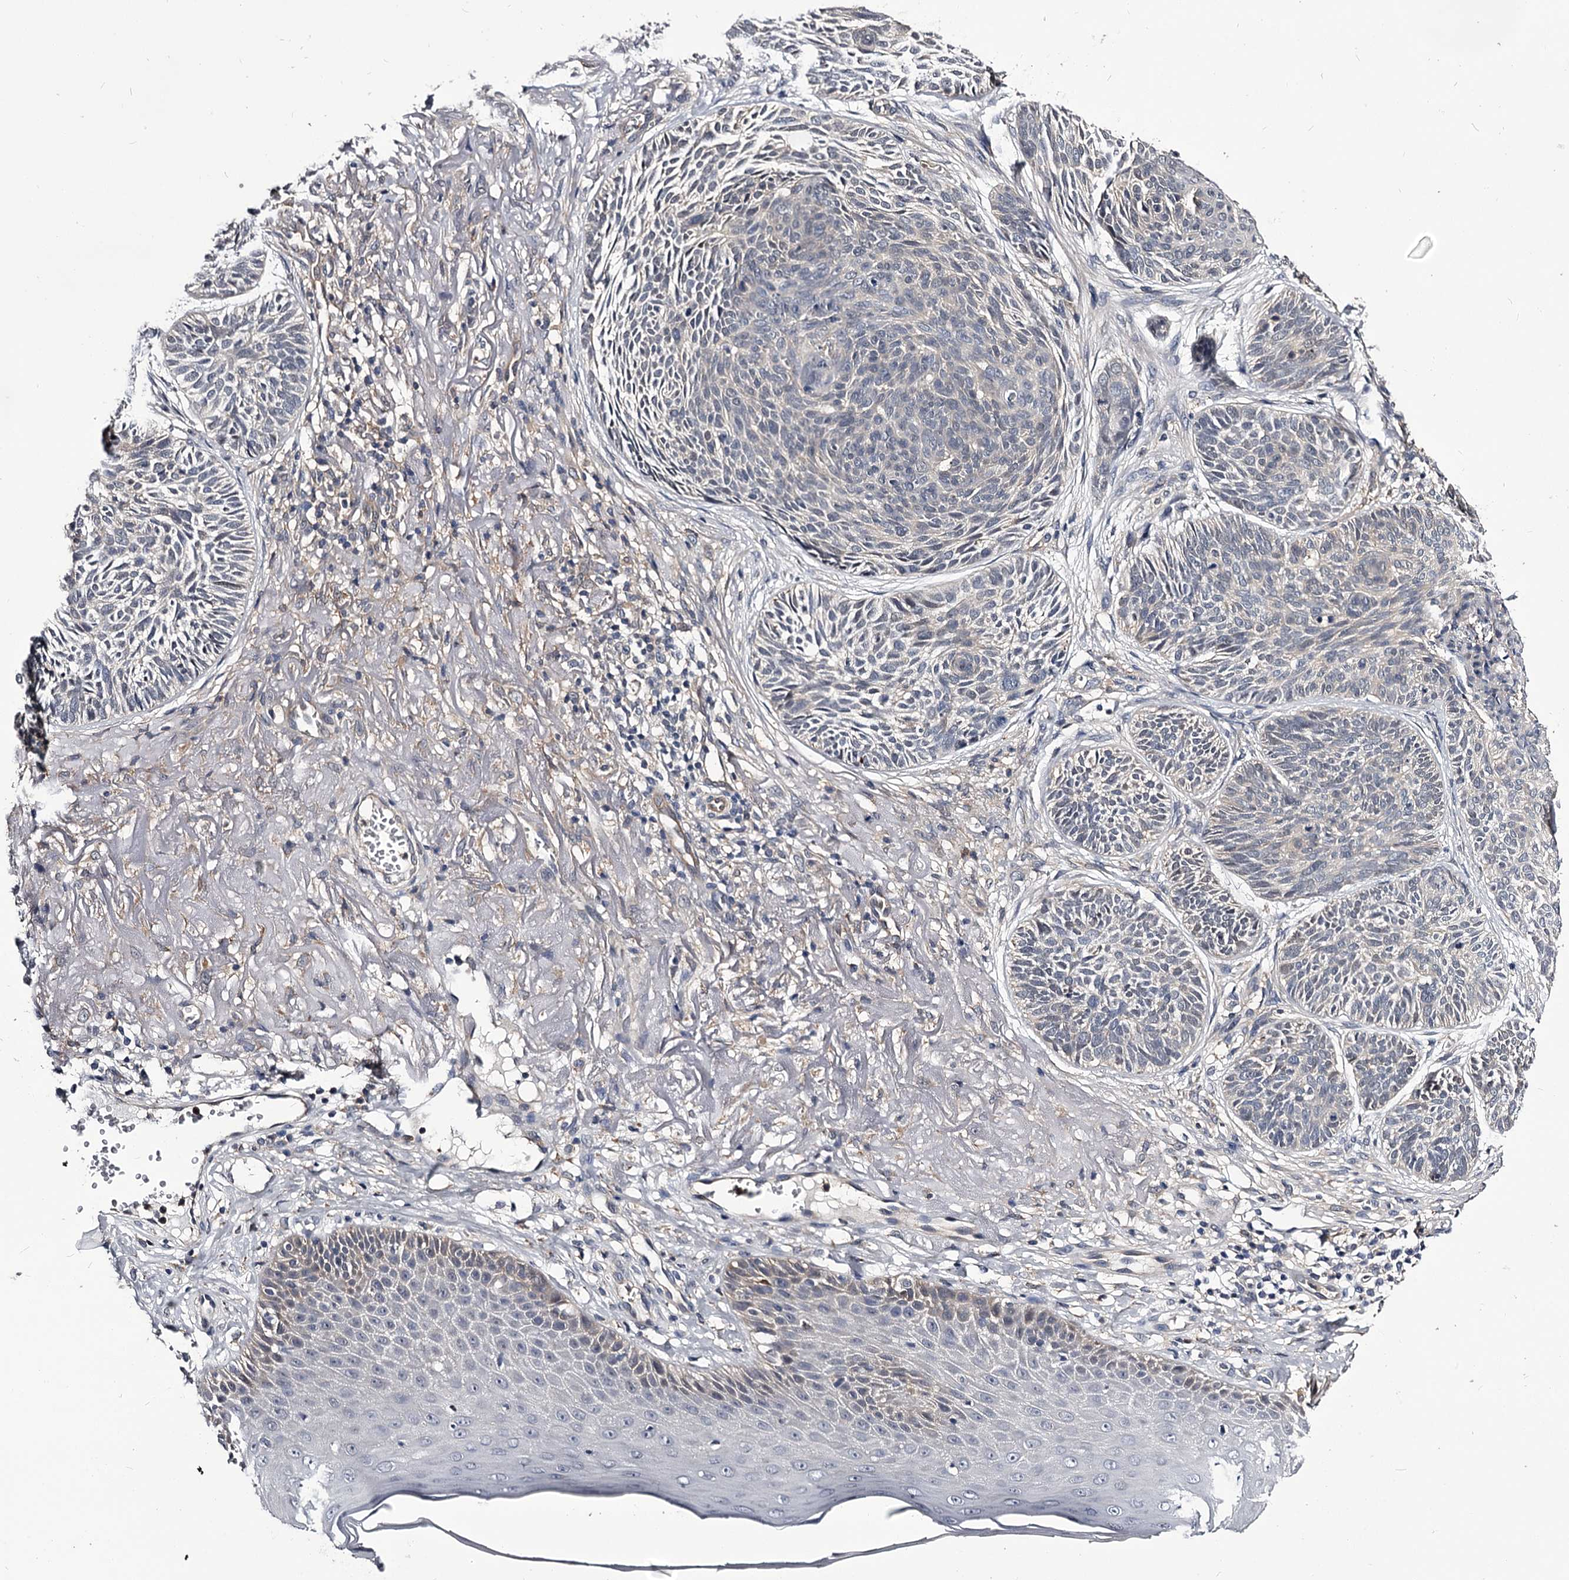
{"staining": {"intensity": "negative", "quantity": "none", "location": "none"}, "tissue": "skin cancer", "cell_type": "Tumor cells", "image_type": "cancer", "snomed": [{"axis": "morphology", "description": "Normal tissue, NOS"}, {"axis": "morphology", "description": "Basal cell carcinoma"}, {"axis": "topography", "description": "Skin"}], "caption": "High magnification brightfield microscopy of skin cancer (basal cell carcinoma) stained with DAB (3,3'-diaminobenzidine) (brown) and counterstained with hematoxylin (blue): tumor cells show no significant expression.", "gene": "GSTO1", "patient": {"sex": "male", "age": 66}}